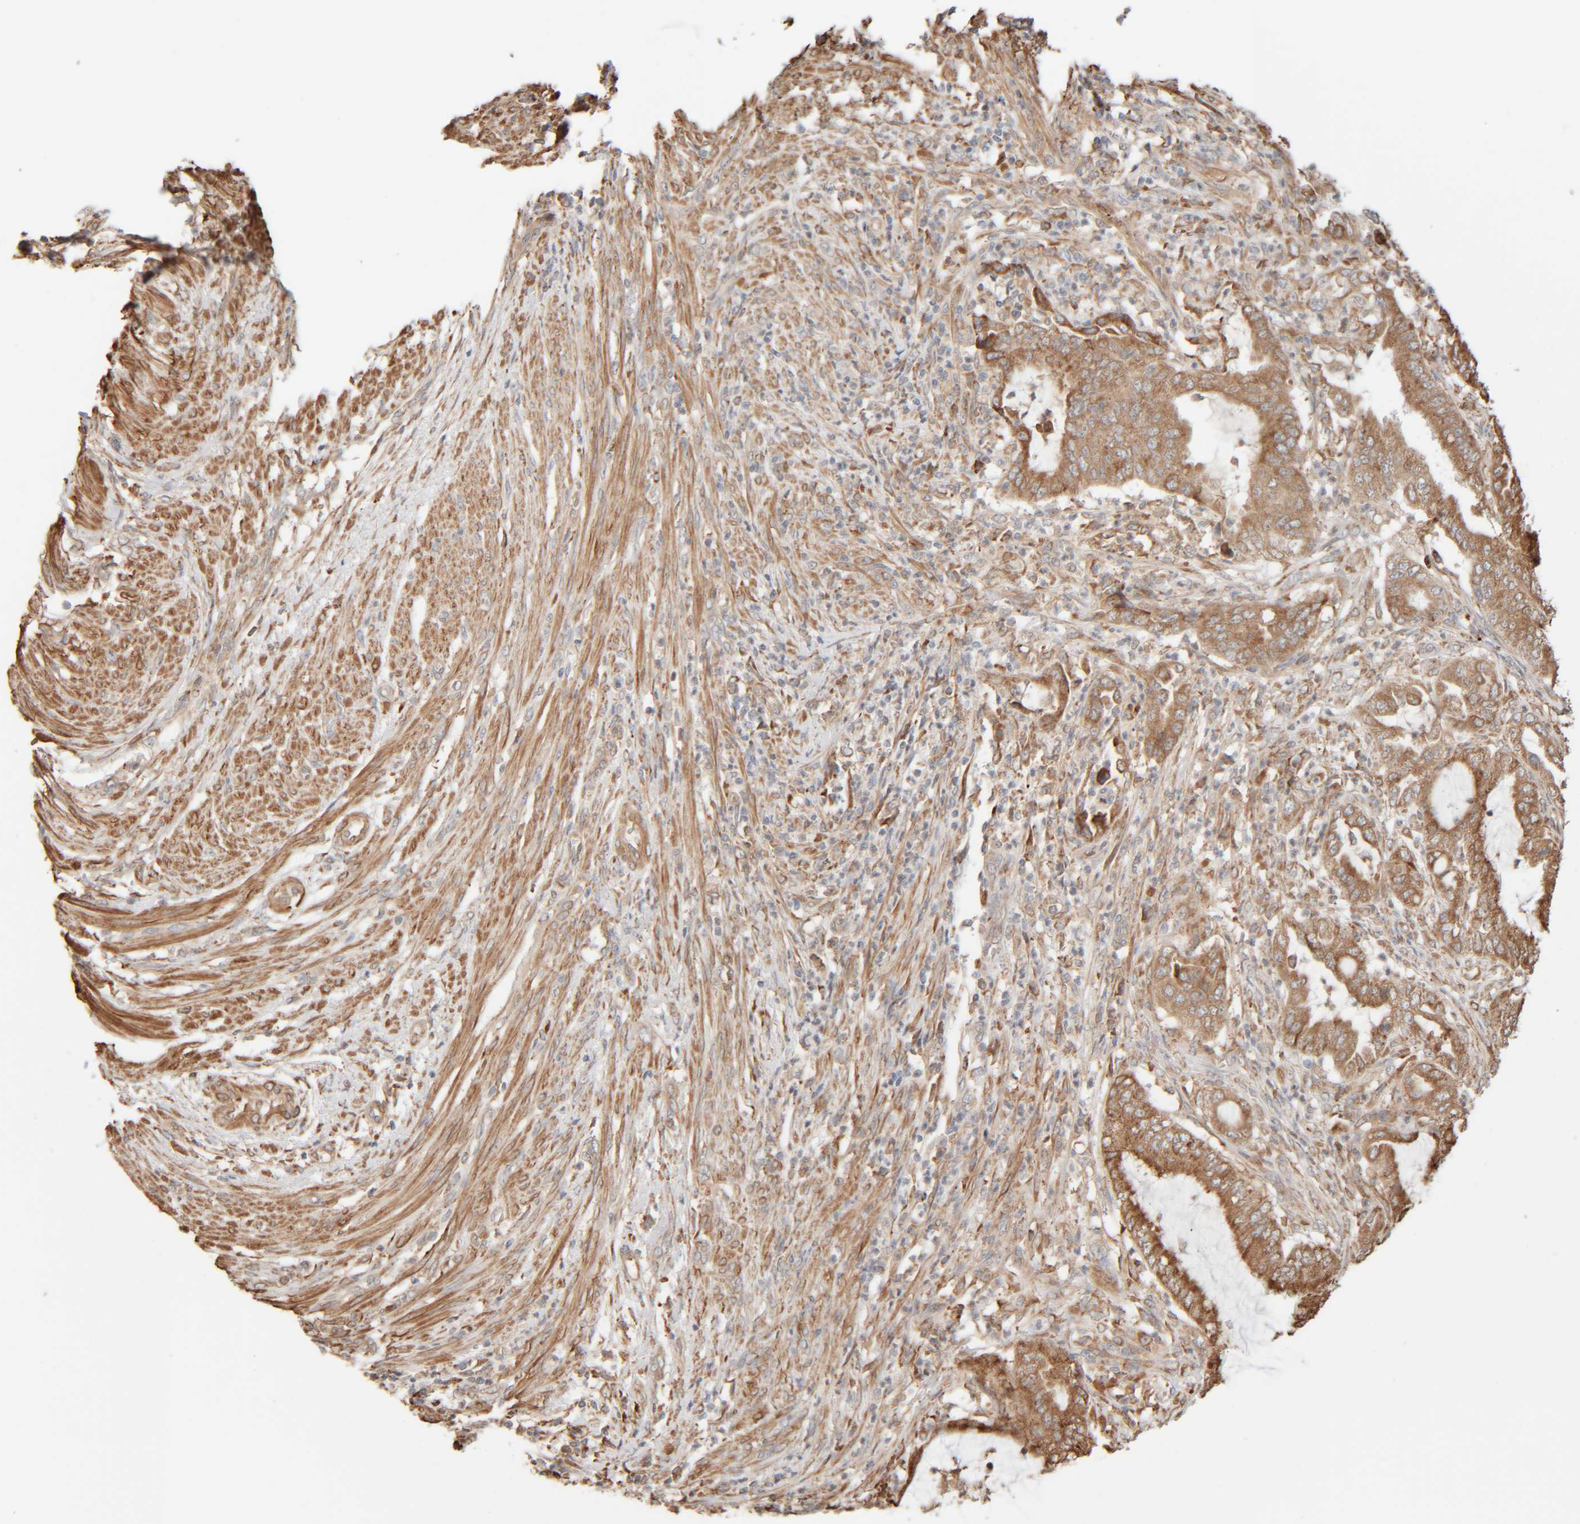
{"staining": {"intensity": "moderate", "quantity": ">75%", "location": "cytoplasmic/membranous"}, "tissue": "endometrial cancer", "cell_type": "Tumor cells", "image_type": "cancer", "snomed": [{"axis": "morphology", "description": "Adenocarcinoma, NOS"}, {"axis": "topography", "description": "Endometrium"}], "caption": "There is medium levels of moderate cytoplasmic/membranous staining in tumor cells of endometrial adenocarcinoma, as demonstrated by immunohistochemical staining (brown color).", "gene": "INTS1", "patient": {"sex": "female", "age": 51}}